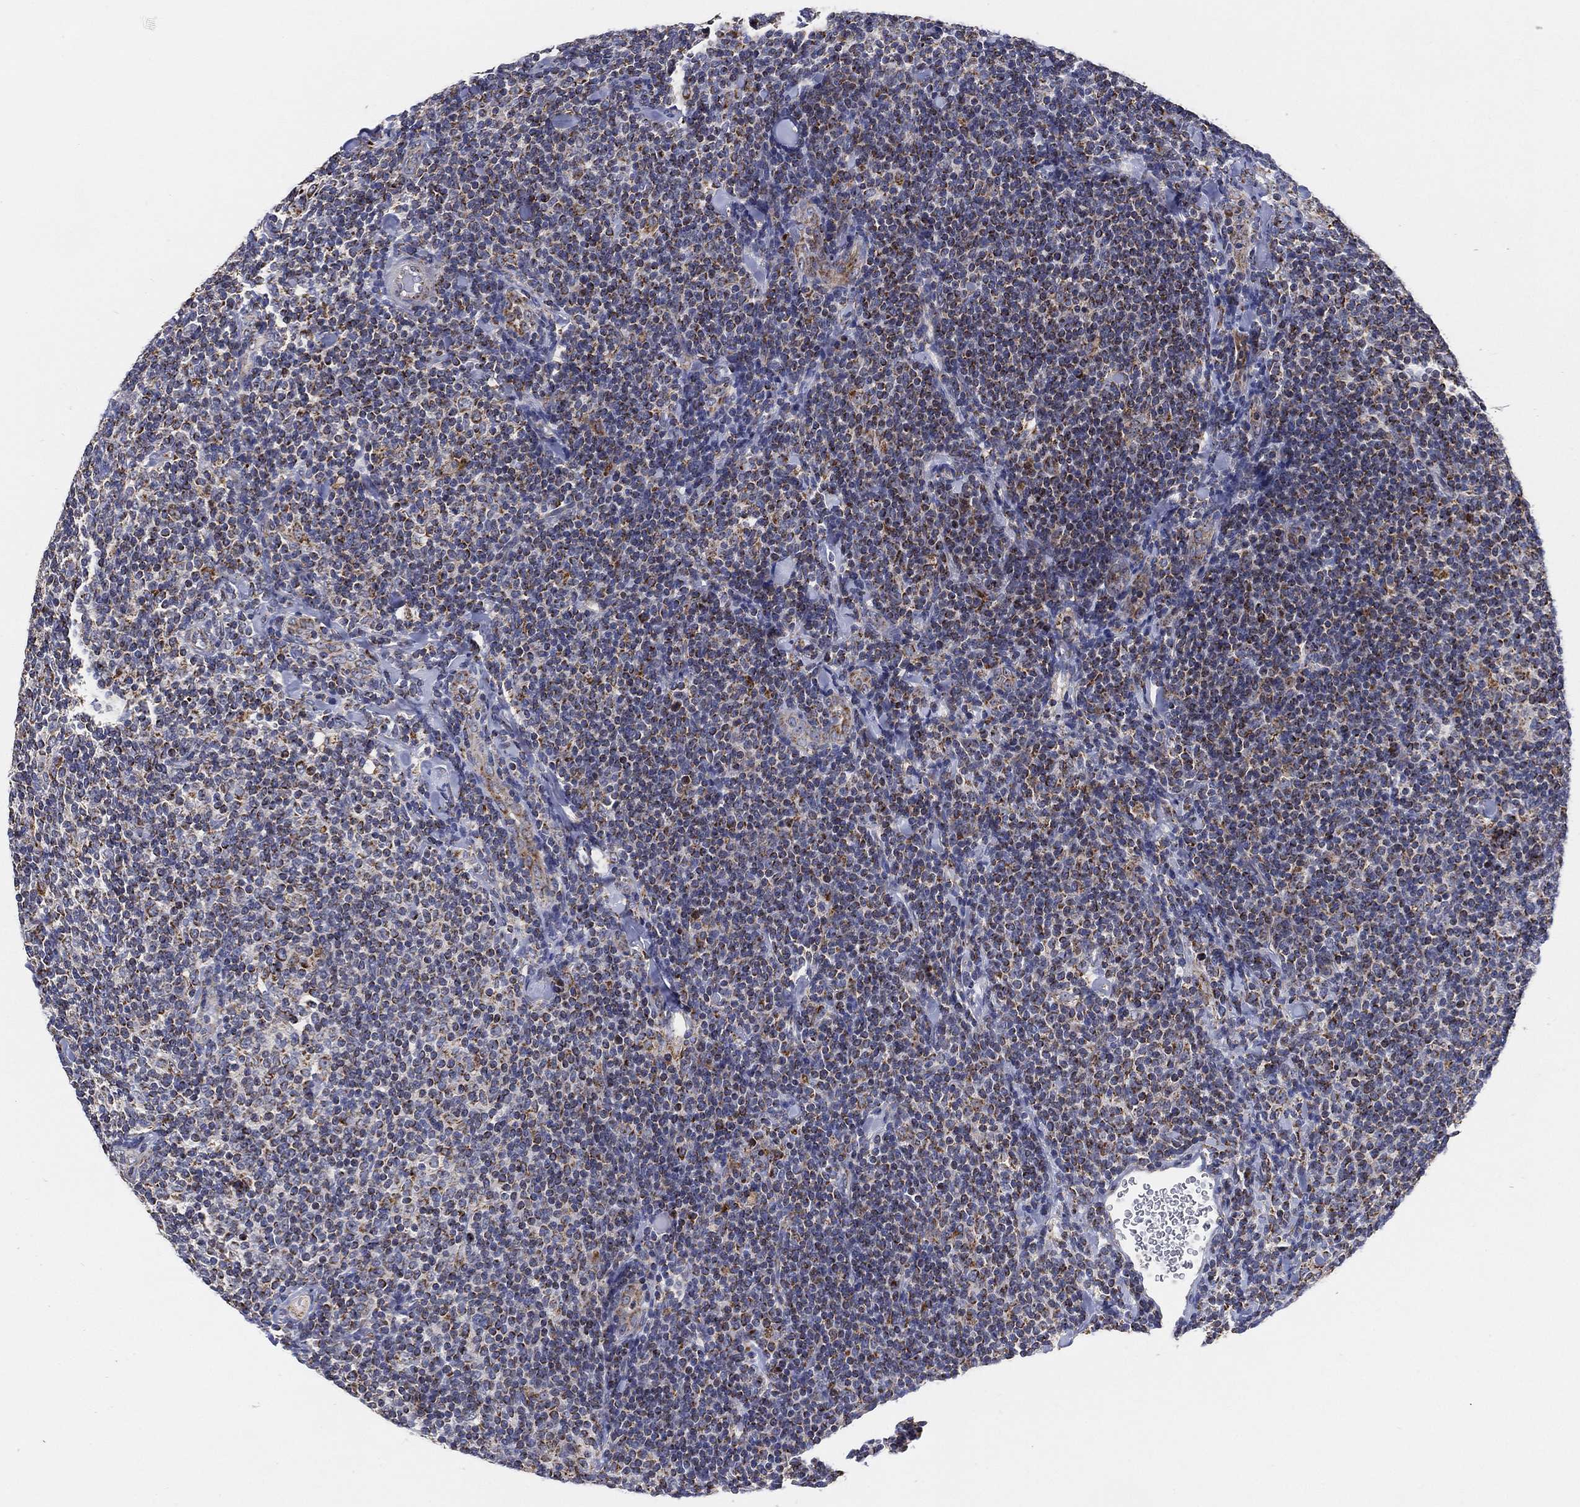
{"staining": {"intensity": "moderate", "quantity": "<25%", "location": "cytoplasmic/membranous"}, "tissue": "lymphoma", "cell_type": "Tumor cells", "image_type": "cancer", "snomed": [{"axis": "morphology", "description": "Malignant lymphoma, non-Hodgkin's type, Low grade"}, {"axis": "topography", "description": "Lymph node"}], "caption": "Lymphoma stained for a protein (brown) reveals moderate cytoplasmic/membranous positive expression in approximately <25% of tumor cells.", "gene": "GCAT", "patient": {"sex": "female", "age": 56}}